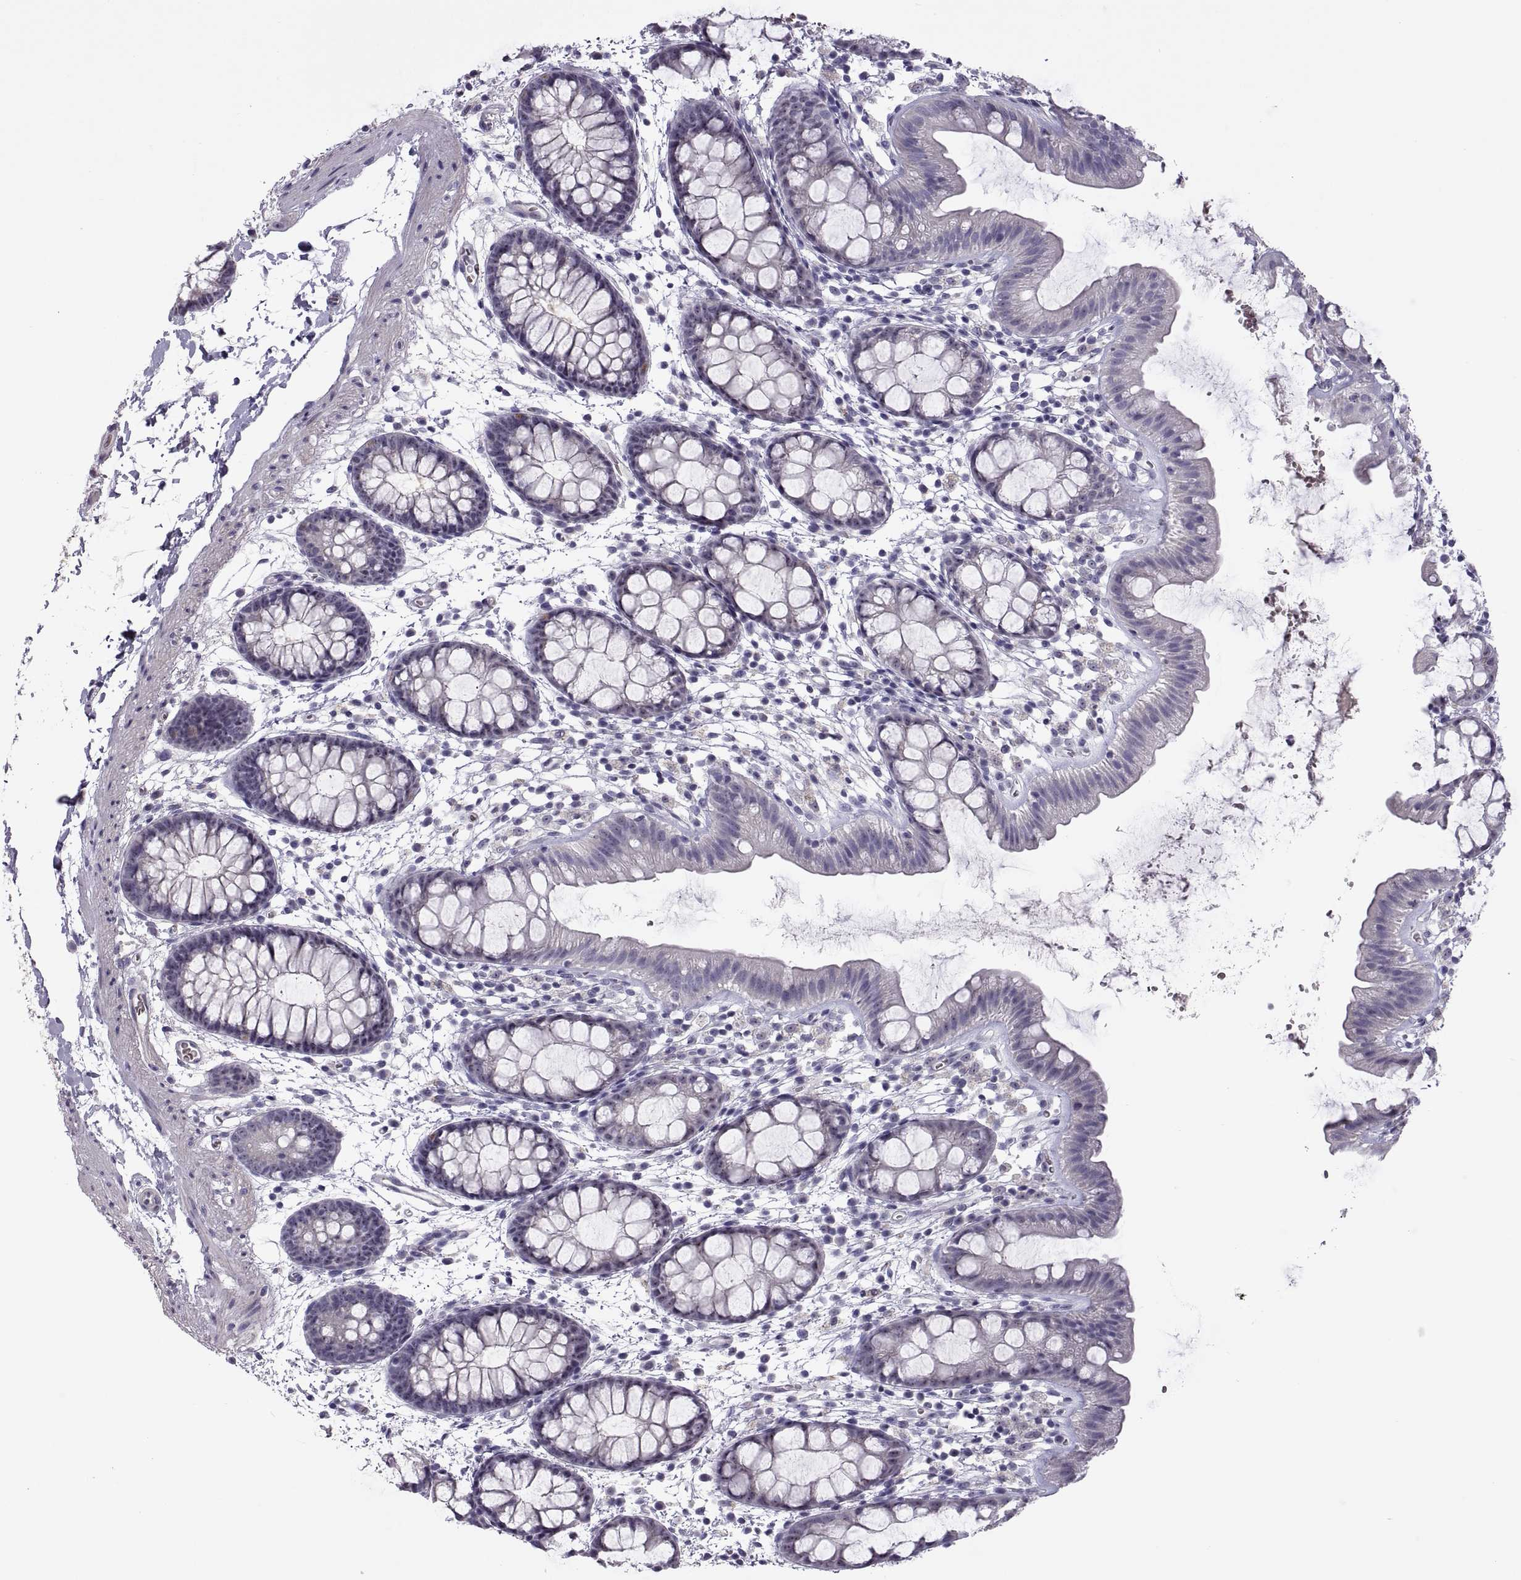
{"staining": {"intensity": "negative", "quantity": "none", "location": "none"}, "tissue": "rectum", "cell_type": "Glandular cells", "image_type": "normal", "snomed": [{"axis": "morphology", "description": "Normal tissue, NOS"}, {"axis": "topography", "description": "Rectum"}], "caption": "IHC image of unremarkable rectum stained for a protein (brown), which exhibits no staining in glandular cells. Nuclei are stained in blue.", "gene": "VSX2", "patient": {"sex": "male", "age": 57}}